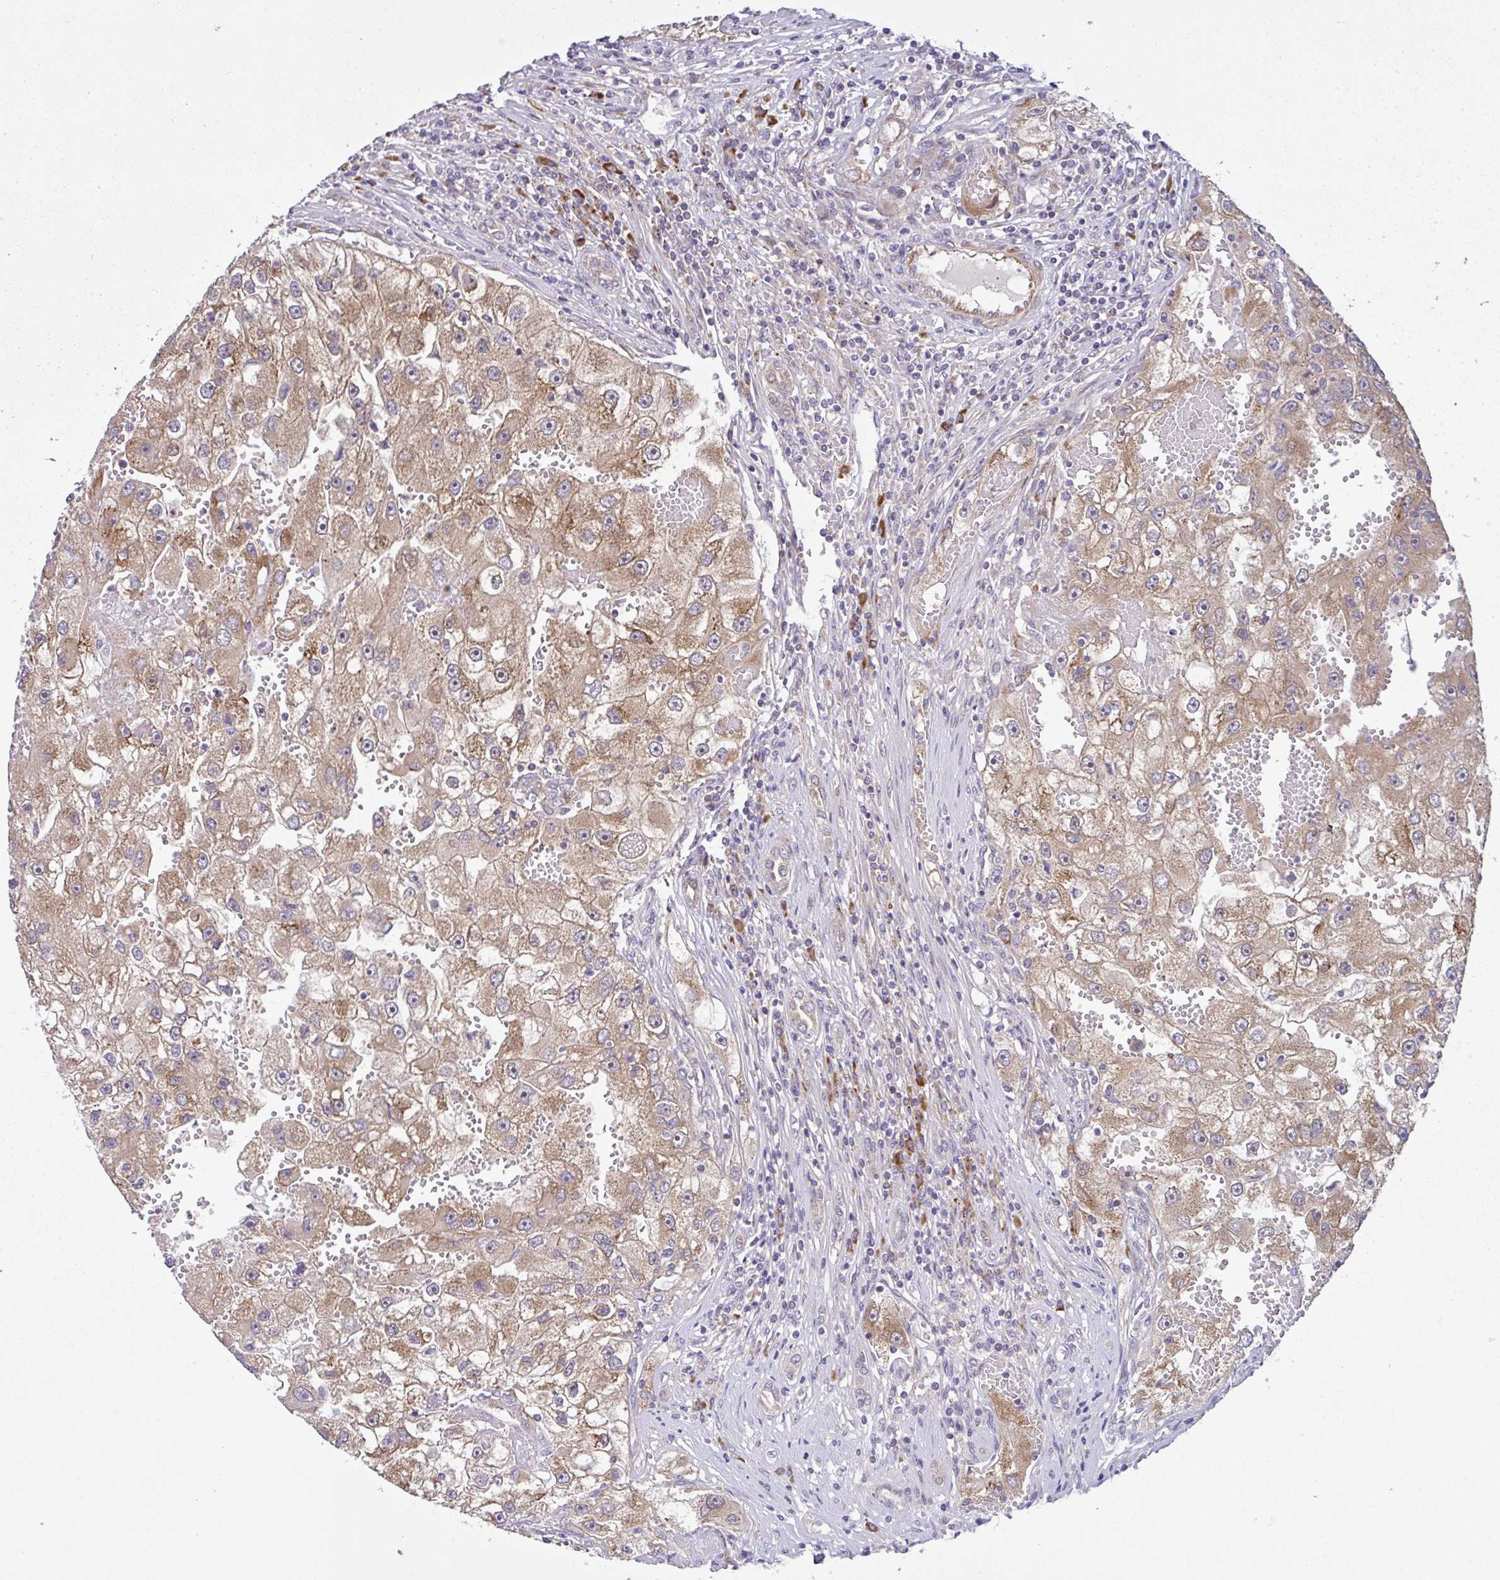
{"staining": {"intensity": "moderate", "quantity": ">75%", "location": "cytoplasmic/membranous"}, "tissue": "renal cancer", "cell_type": "Tumor cells", "image_type": "cancer", "snomed": [{"axis": "morphology", "description": "Adenocarcinoma, NOS"}, {"axis": "topography", "description": "Kidney"}], "caption": "Brown immunohistochemical staining in human renal cancer reveals moderate cytoplasmic/membranous positivity in approximately >75% of tumor cells.", "gene": "NTPCR", "patient": {"sex": "male", "age": 63}}